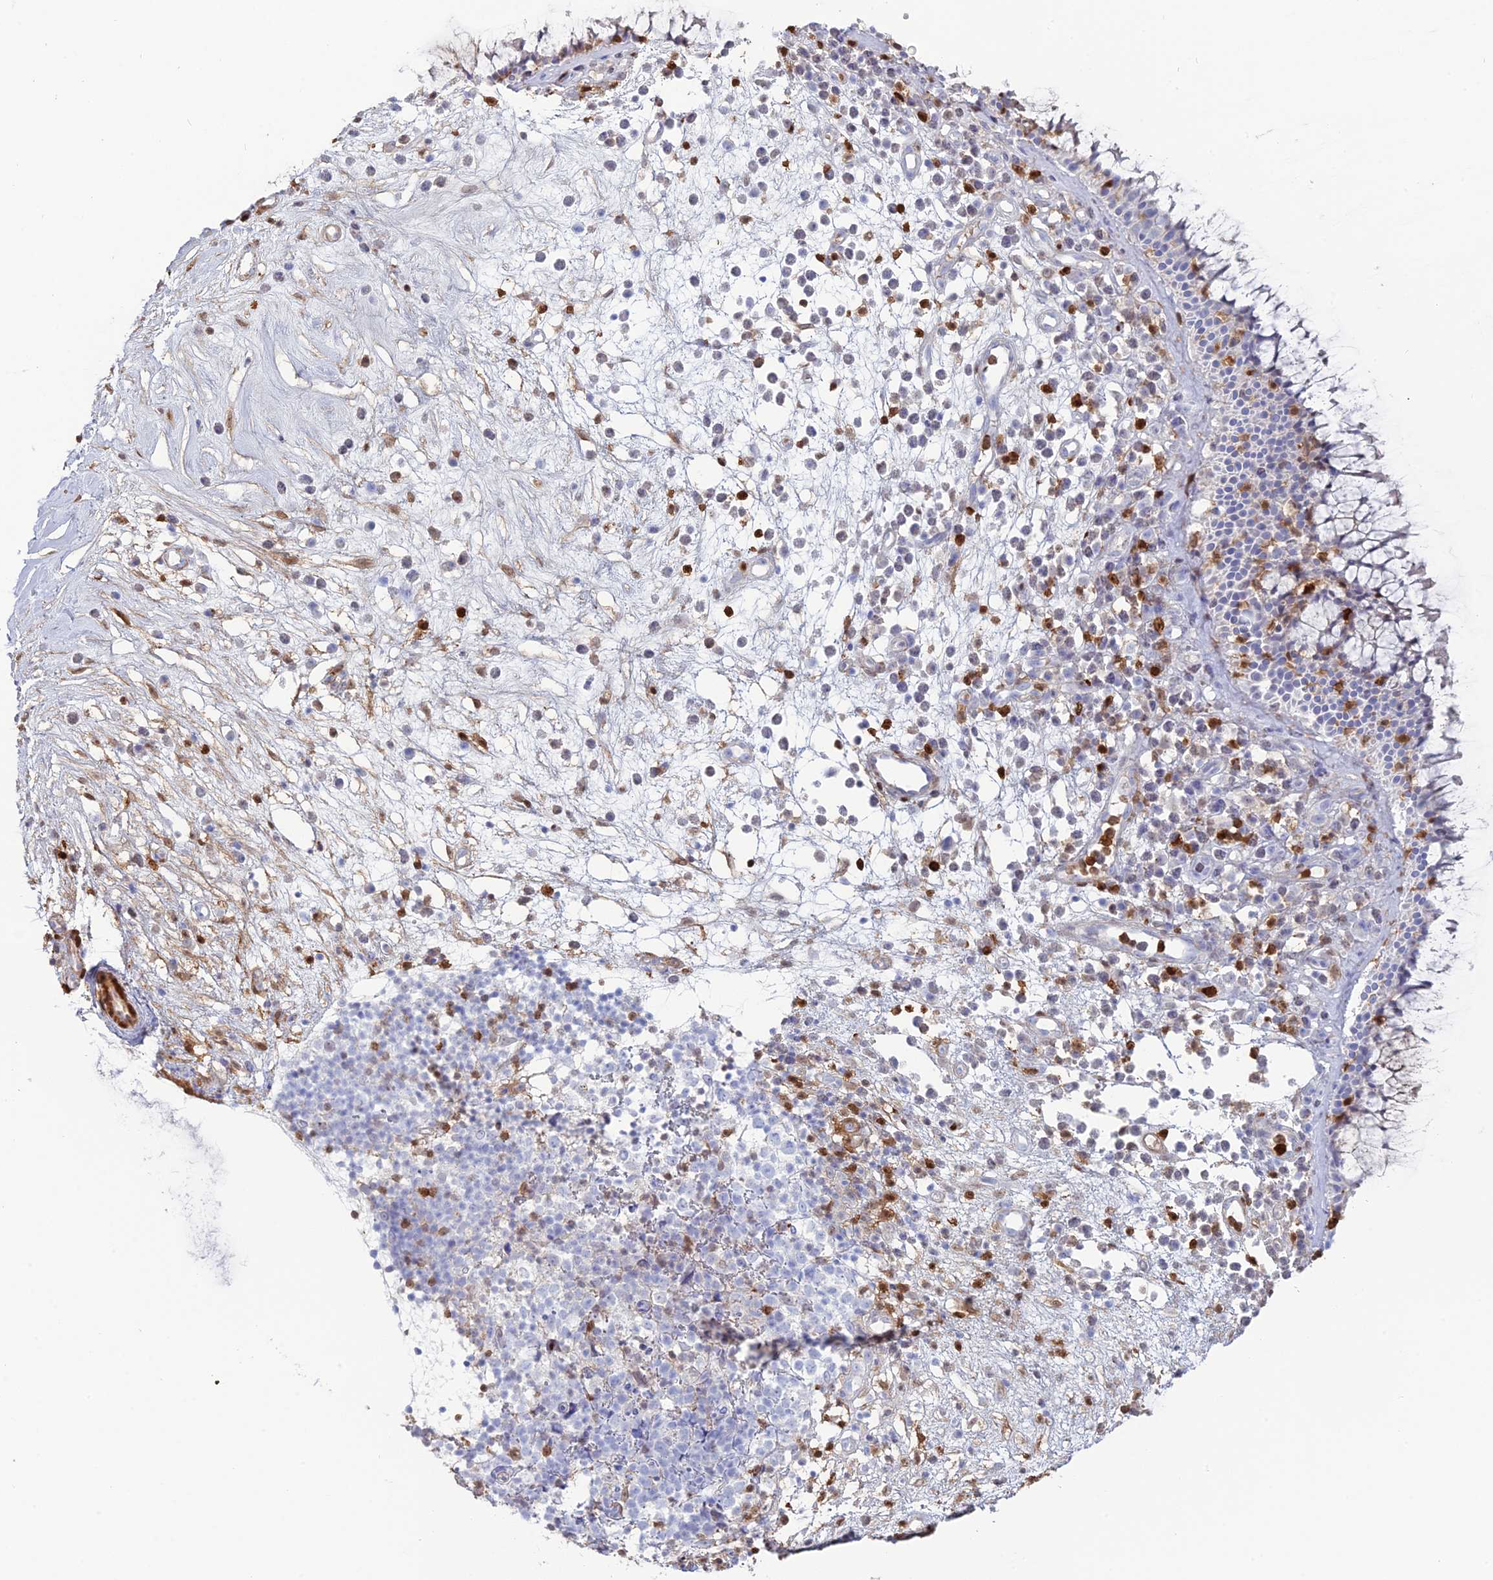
{"staining": {"intensity": "negative", "quantity": "none", "location": "none"}, "tissue": "nasopharynx", "cell_type": "Respiratory epithelial cells", "image_type": "normal", "snomed": [{"axis": "morphology", "description": "Normal tissue, NOS"}, {"axis": "morphology", "description": "Inflammation, NOS"}, {"axis": "topography", "description": "Nasopharynx"}], "caption": "An image of human nasopharynx is negative for staining in respiratory epithelial cells. (DAB (3,3'-diaminobenzidine) immunohistochemistry (IHC) visualized using brightfield microscopy, high magnification).", "gene": "PGBD4", "patient": {"sex": "male", "age": 70}}